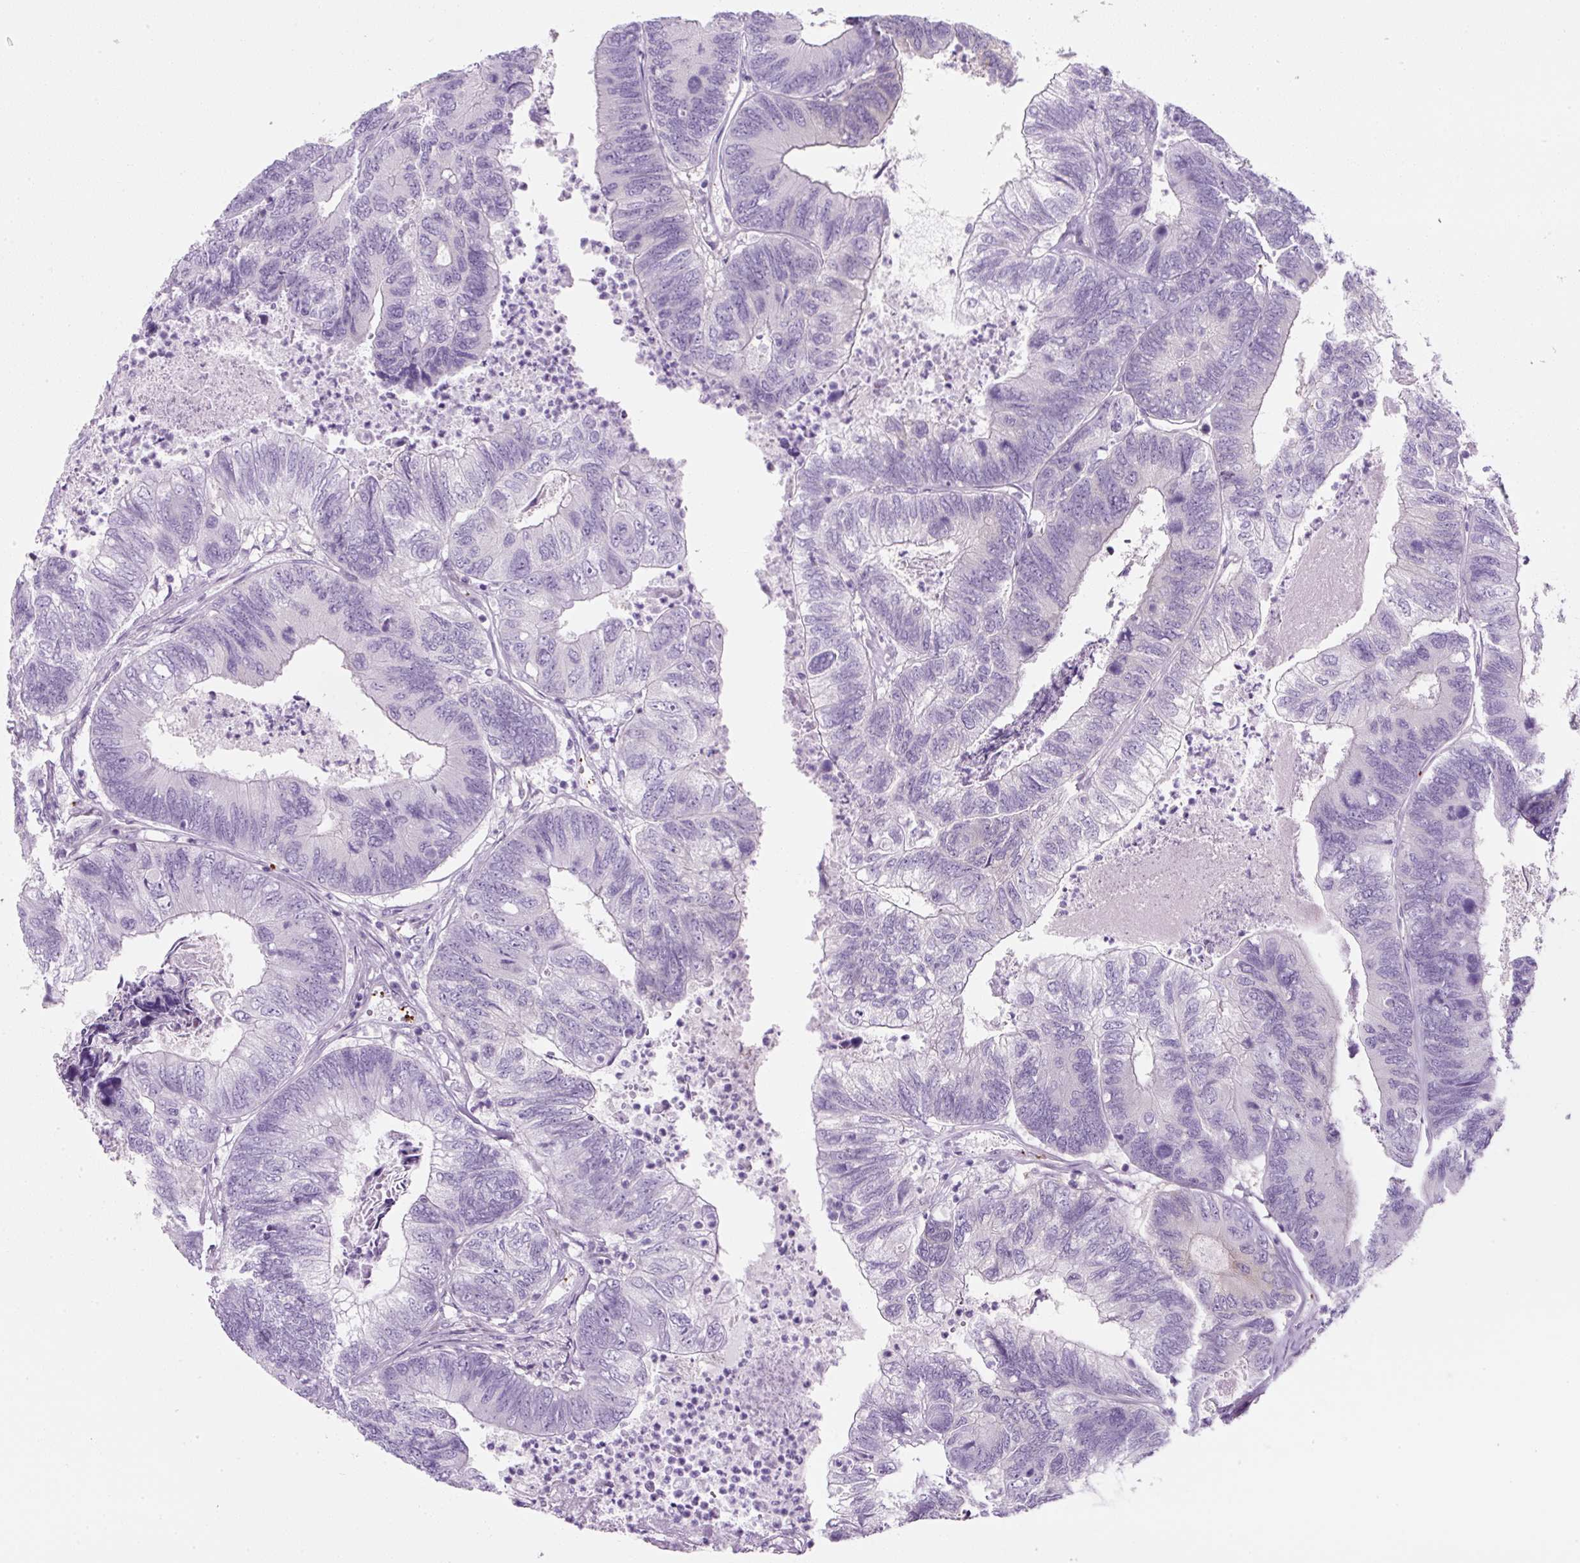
{"staining": {"intensity": "negative", "quantity": "none", "location": "none"}, "tissue": "colorectal cancer", "cell_type": "Tumor cells", "image_type": "cancer", "snomed": [{"axis": "morphology", "description": "Adenocarcinoma, NOS"}, {"axis": "topography", "description": "Colon"}], "caption": "DAB immunohistochemical staining of adenocarcinoma (colorectal) demonstrates no significant expression in tumor cells.", "gene": "PF4V1", "patient": {"sex": "female", "age": 67}}